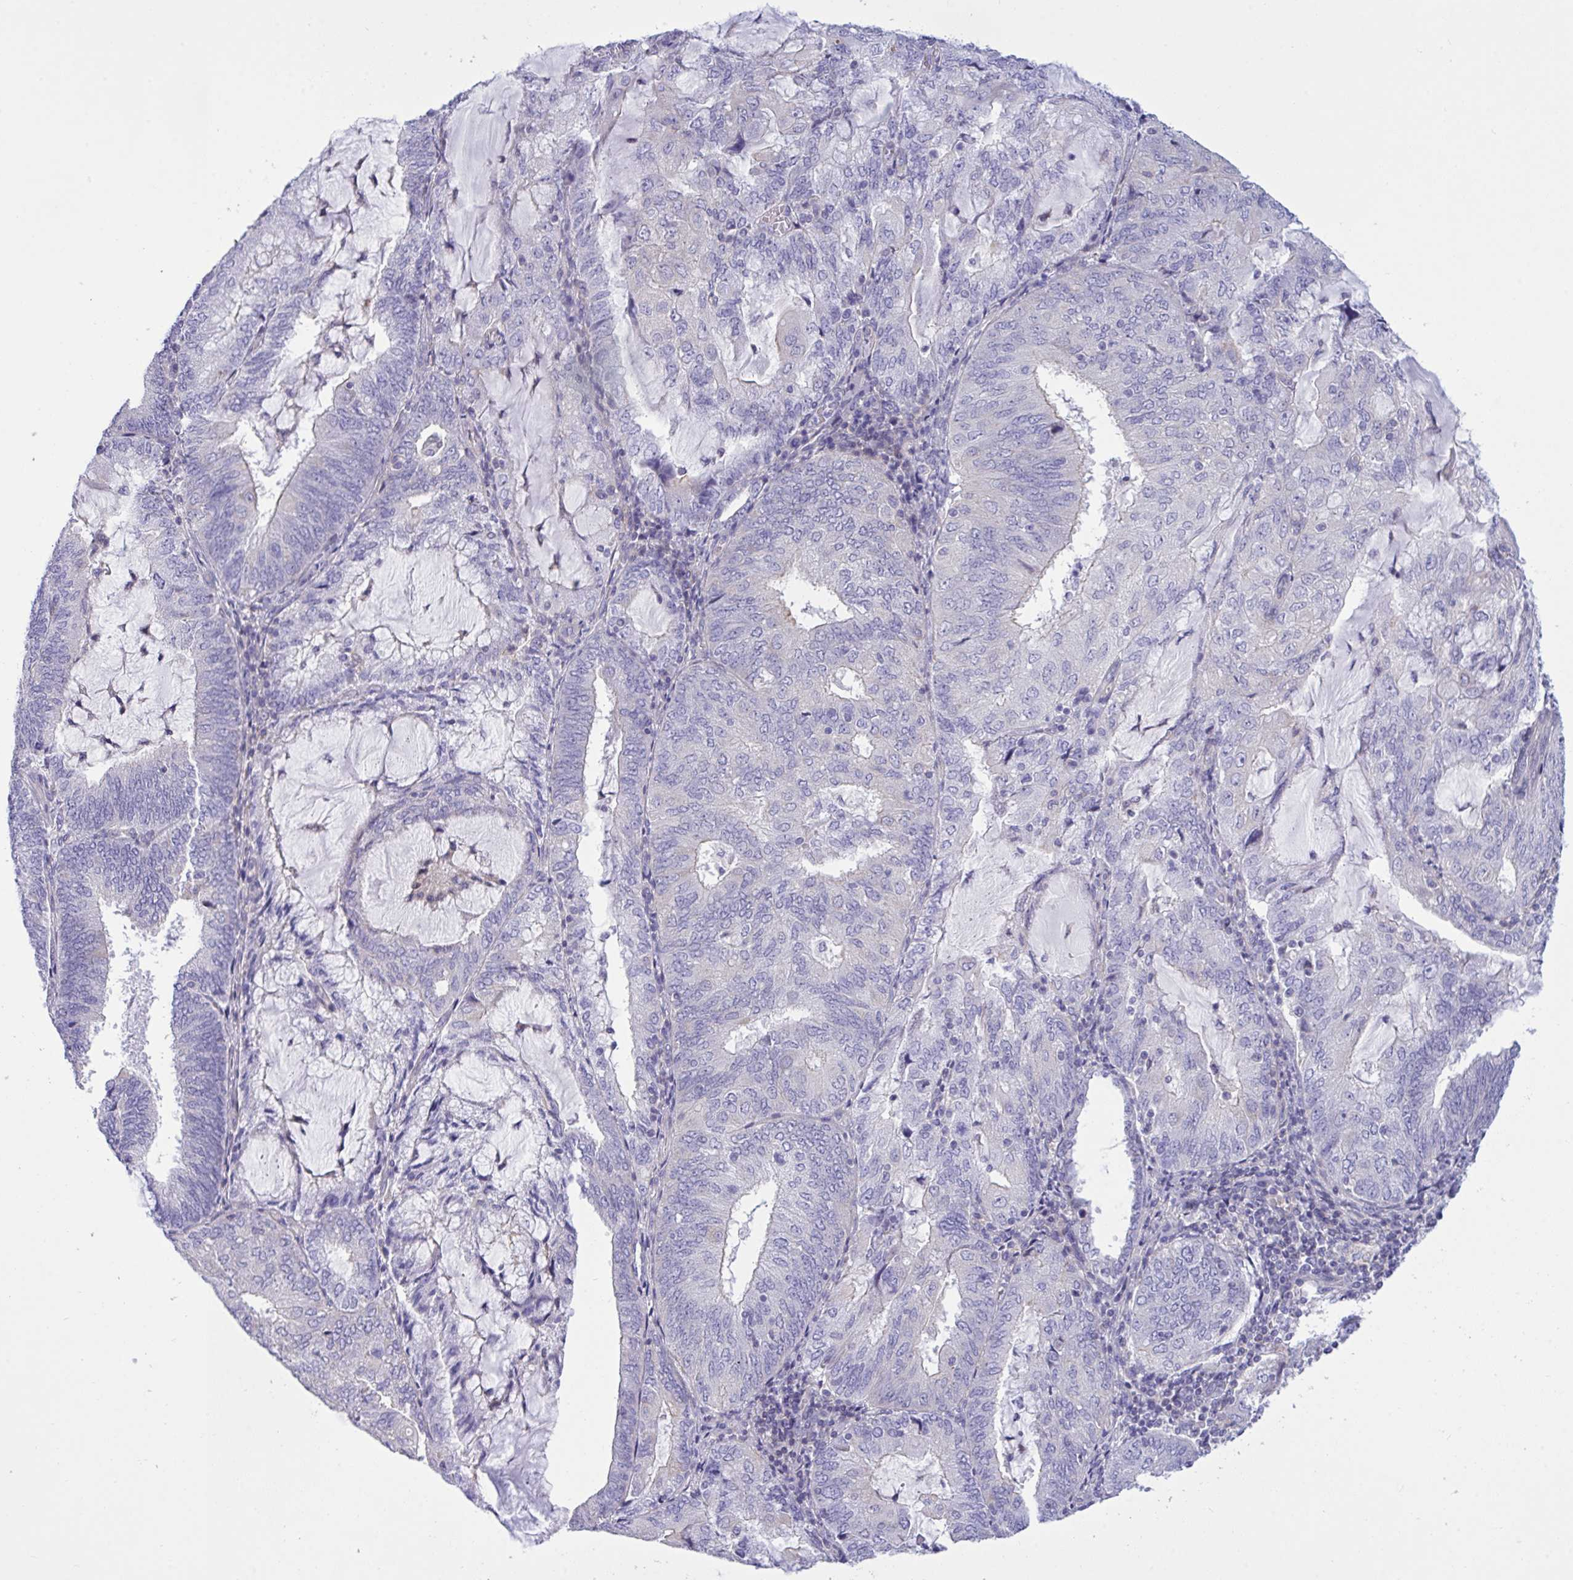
{"staining": {"intensity": "negative", "quantity": "none", "location": "none"}, "tissue": "endometrial cancer", "cell_type": "Tumor cells", "image_type": "cancer", "snomed": [{"axis": "morphology", "description": "Adenocarcinoma, NOS"}, {"axis": "topography", "description": "Endometrium"}], "caption": "IHC of human endometrial cancer shows no positivity in tumor cells.", "gene": "WDR97", "patient": {"sex": "female", "age": 81}}